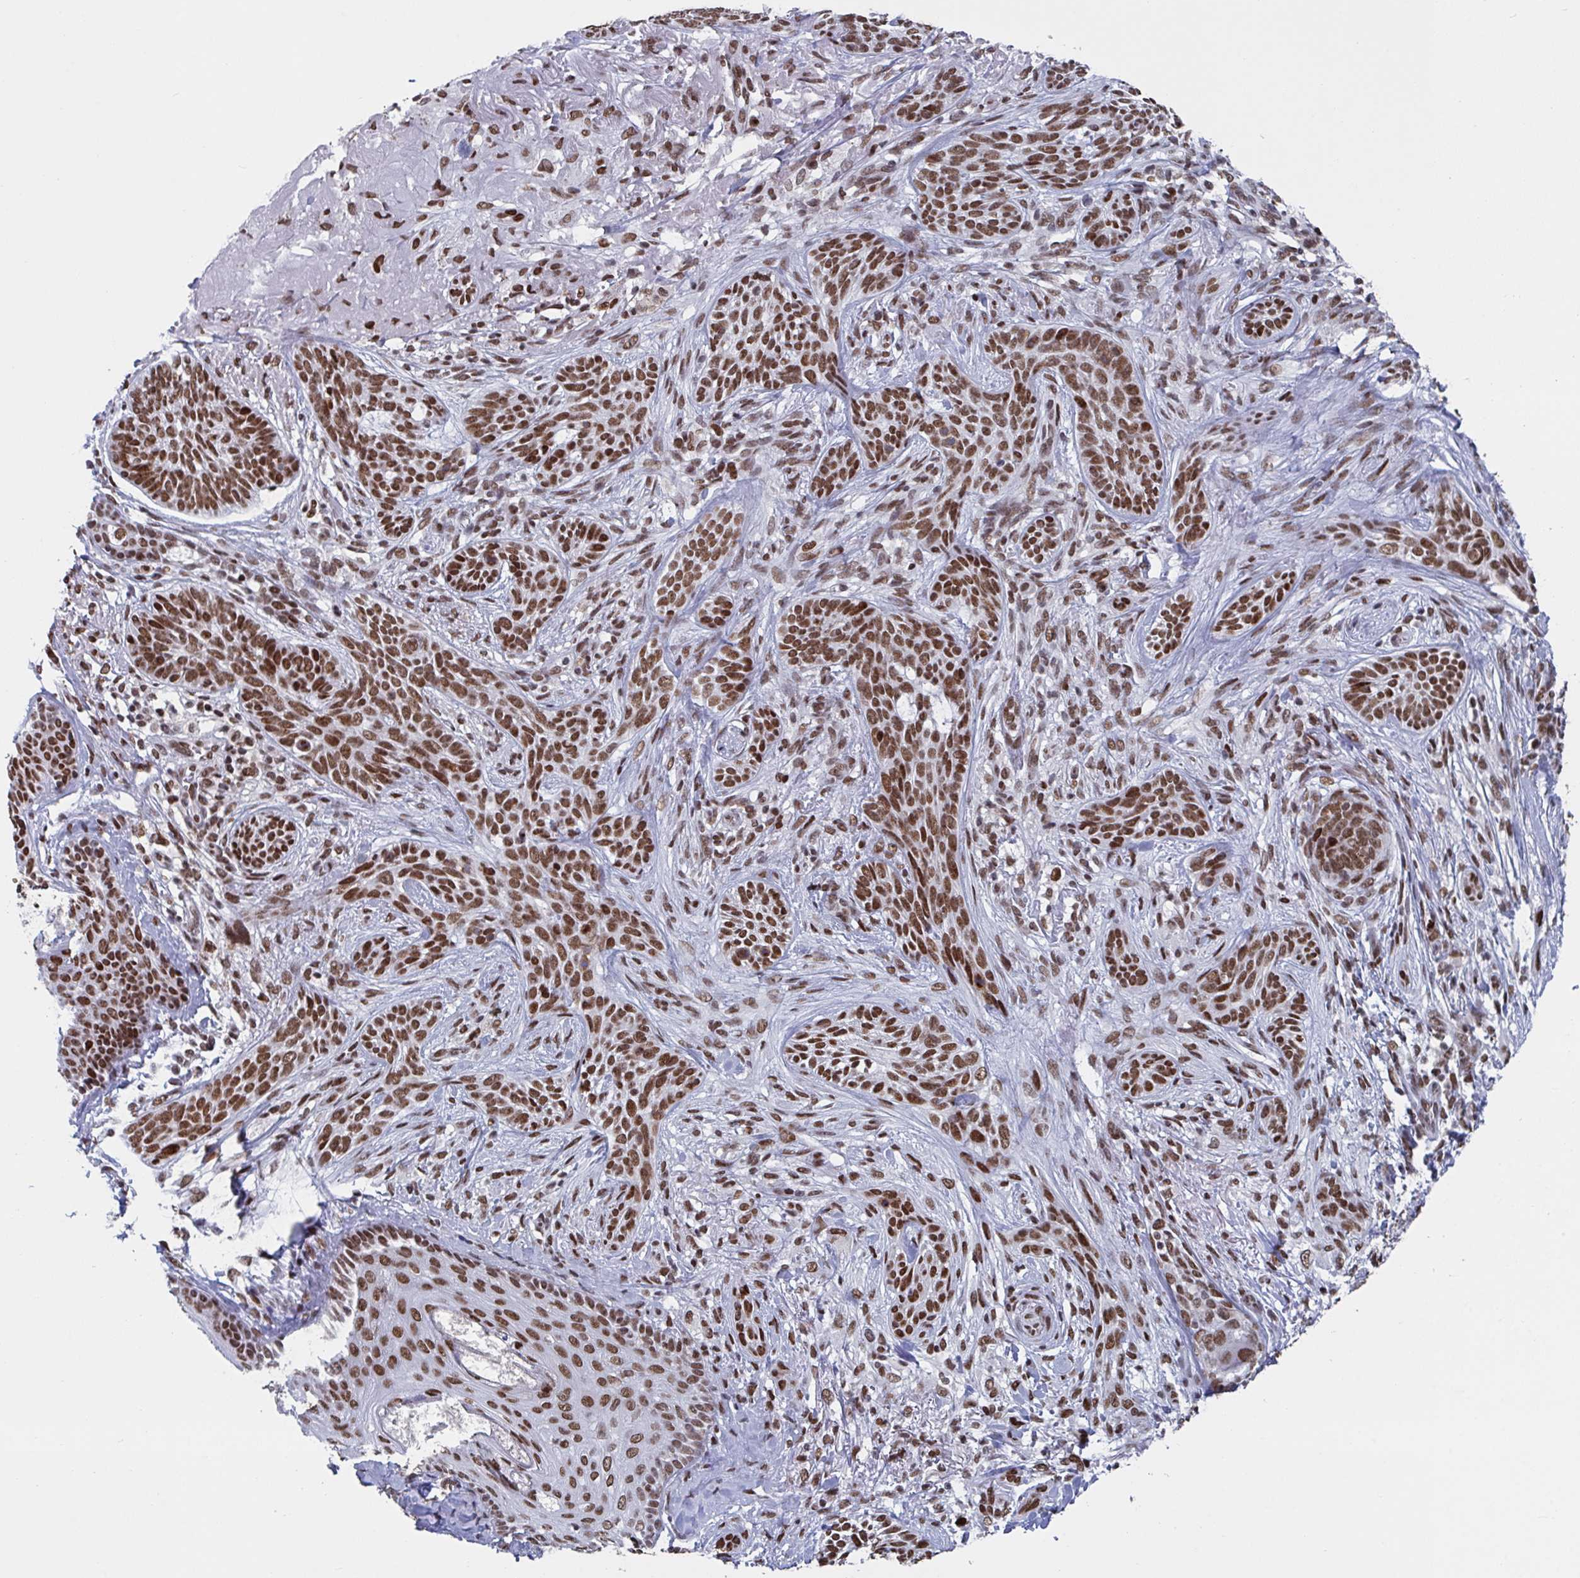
{"staining": {"intensity": "strong", "quantity": ">75%", "location": "nuclear"}, "tissue": "skin cancer", "cell_type": "Tumor cells", "image_type": "cancer", "snomed": [{"axis": "morphology", "description": "Basal cell carcinoma"}, {"axis": "topography", "description": "Skin"}], "caption": "The photomicrograph exhibits a brown stain indicating the presence of a protein in the nuclear of tumor cells in basal cell carcinoma (skin).", "gene": "ZNF607", "patient": {"sex": "male", "age": 75}}